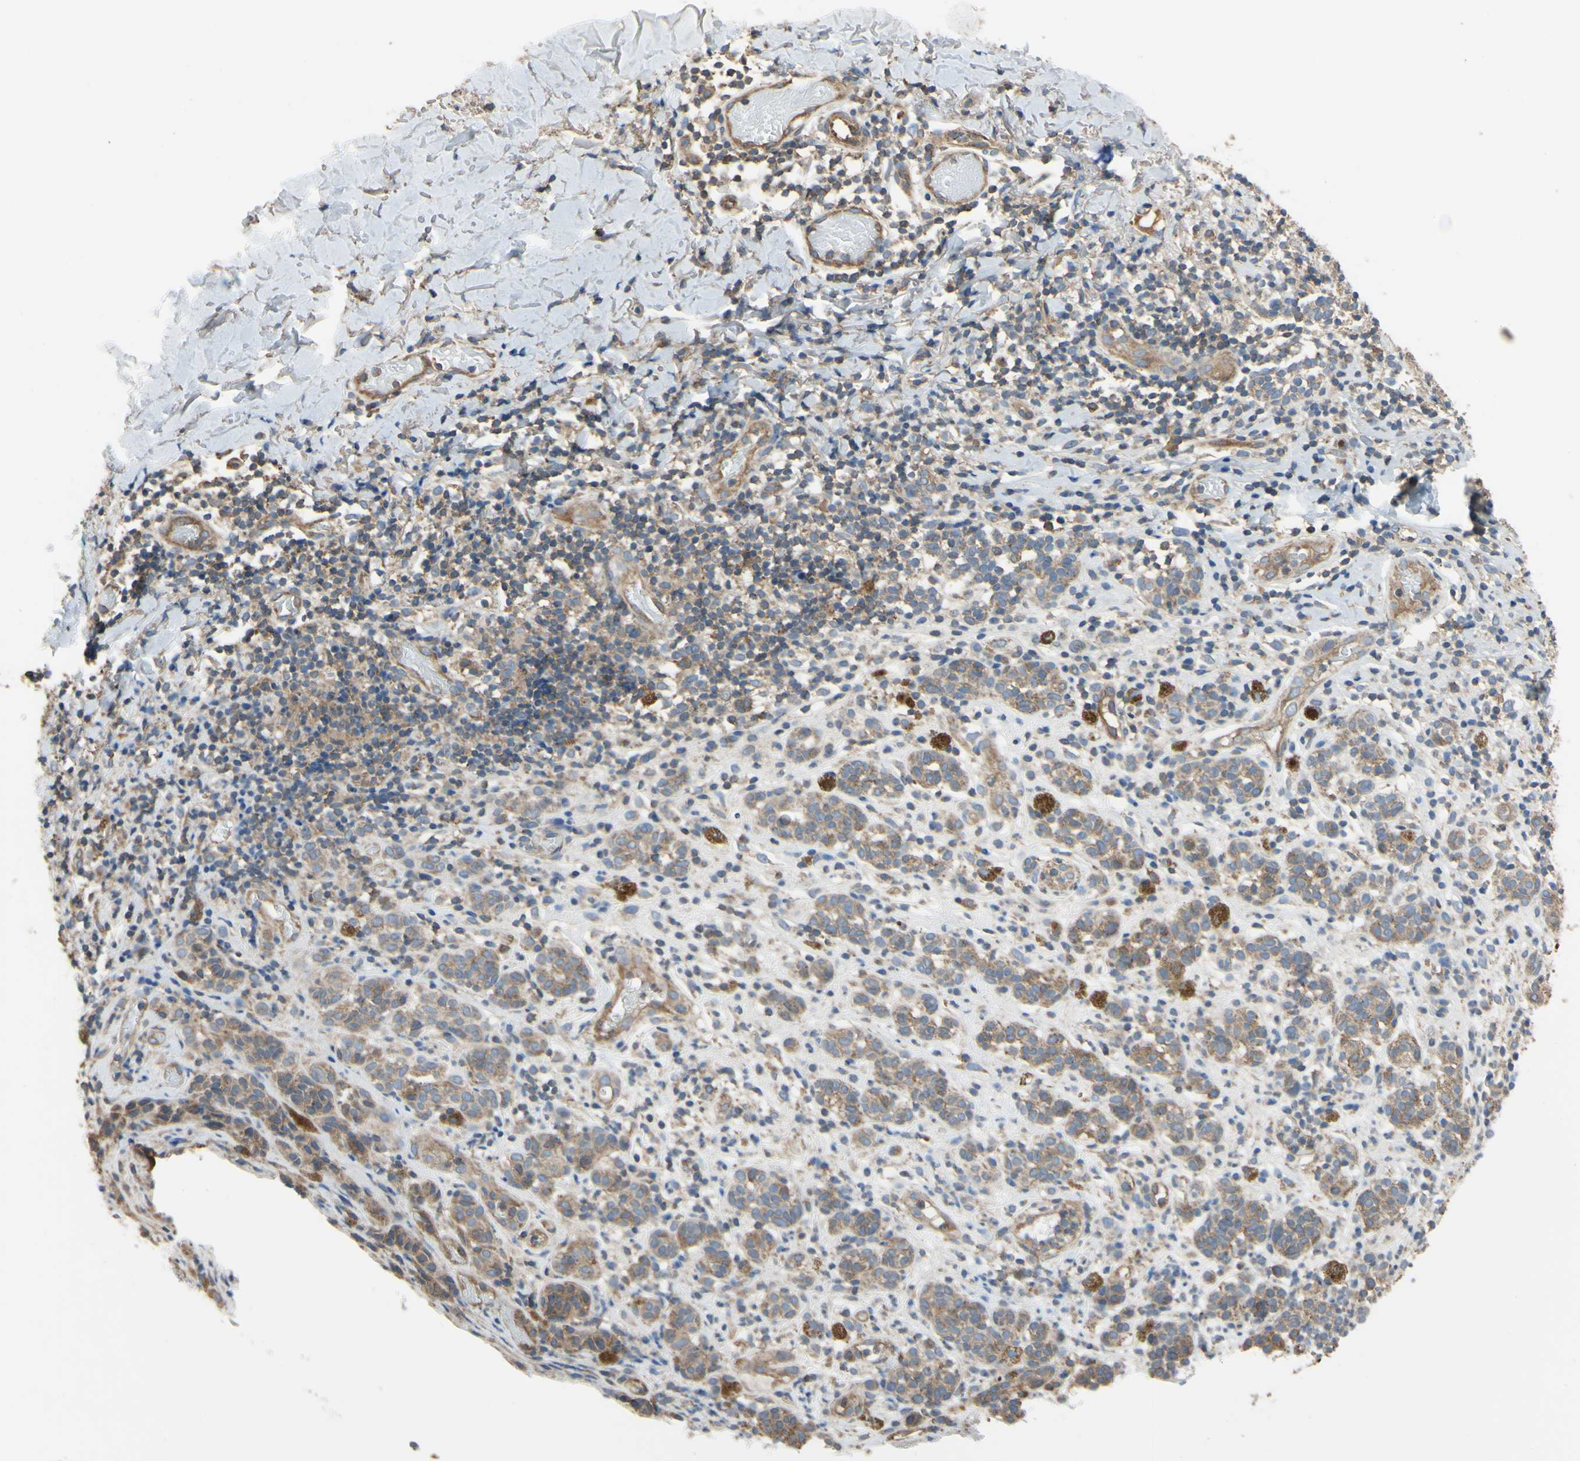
{"staining": {"intensity": "moderate", "quantity": ">75%", "location": "cytoplasmic/membranous"}, "tissue": "melanoma", "cell_type": "Tumor cells", "image_type": "cancer", "snomed": [{"axis": "morphology", "description": "Malignant melanoma, NOS"}, {"axis": "topography", "description": "Skin"}], "caption": "Tumor cells display medium levels of moderate cytoplasmic/membranous staining in approximately >75% of cells in human malignant melanoma.", "gene": "BECN1", "patient": {"sex": "male", "age": 64}}